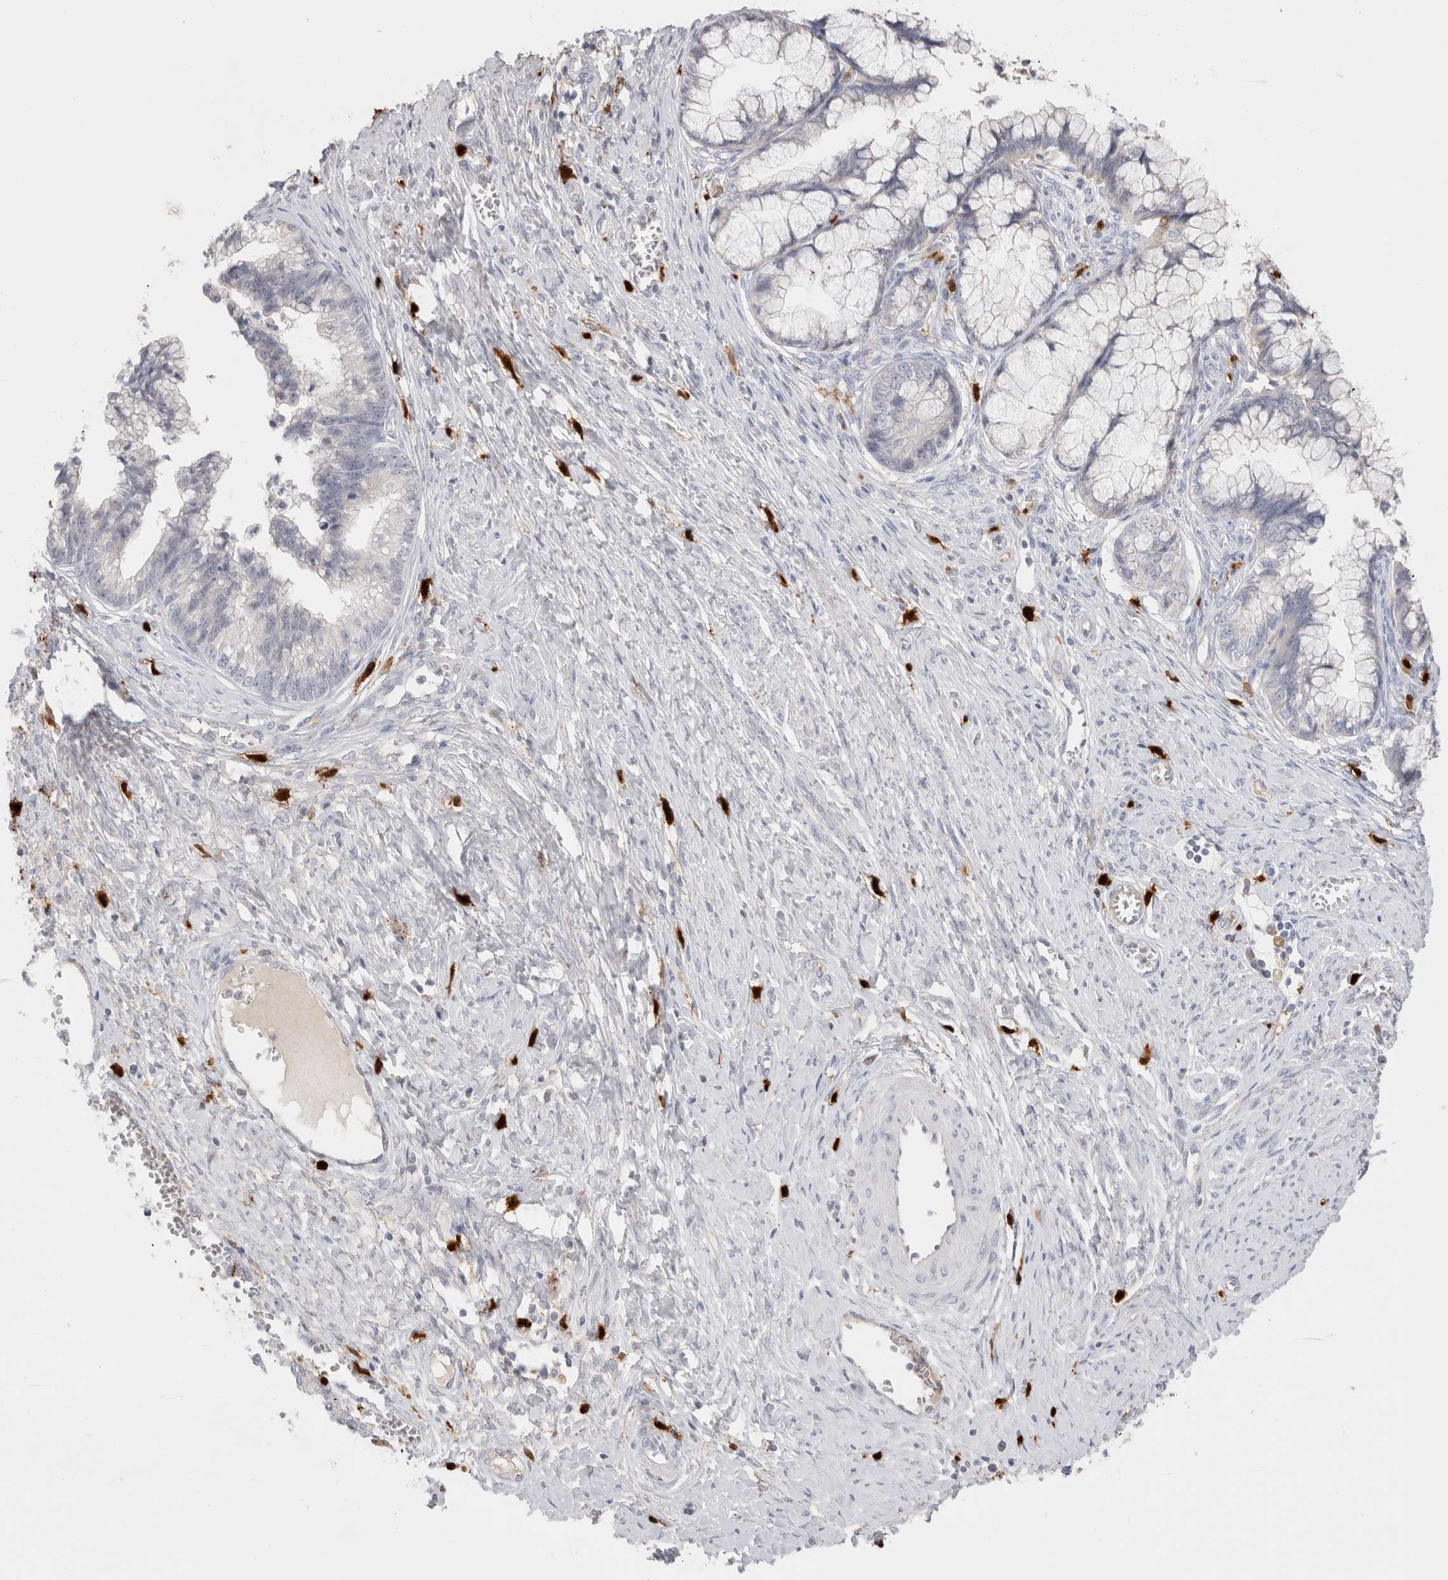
{"staining": {"intensity": "negative", "quantity": "none", "location": "none"}, "tissue": "cervical cancer", "cell_type": "Tumor cells", "image_type": "cancer", "snomed": [{"axis": "morphology", "description": "Adenocarcinoma, NOS"}, {"axis": "topography", "description": "Cervix"}], "caption": "Tumor cells are negative for protein expression in human cervical adenocarcinoma.", "gene": "HPGDS", "patient": {"sex": "female", "age": 44}}